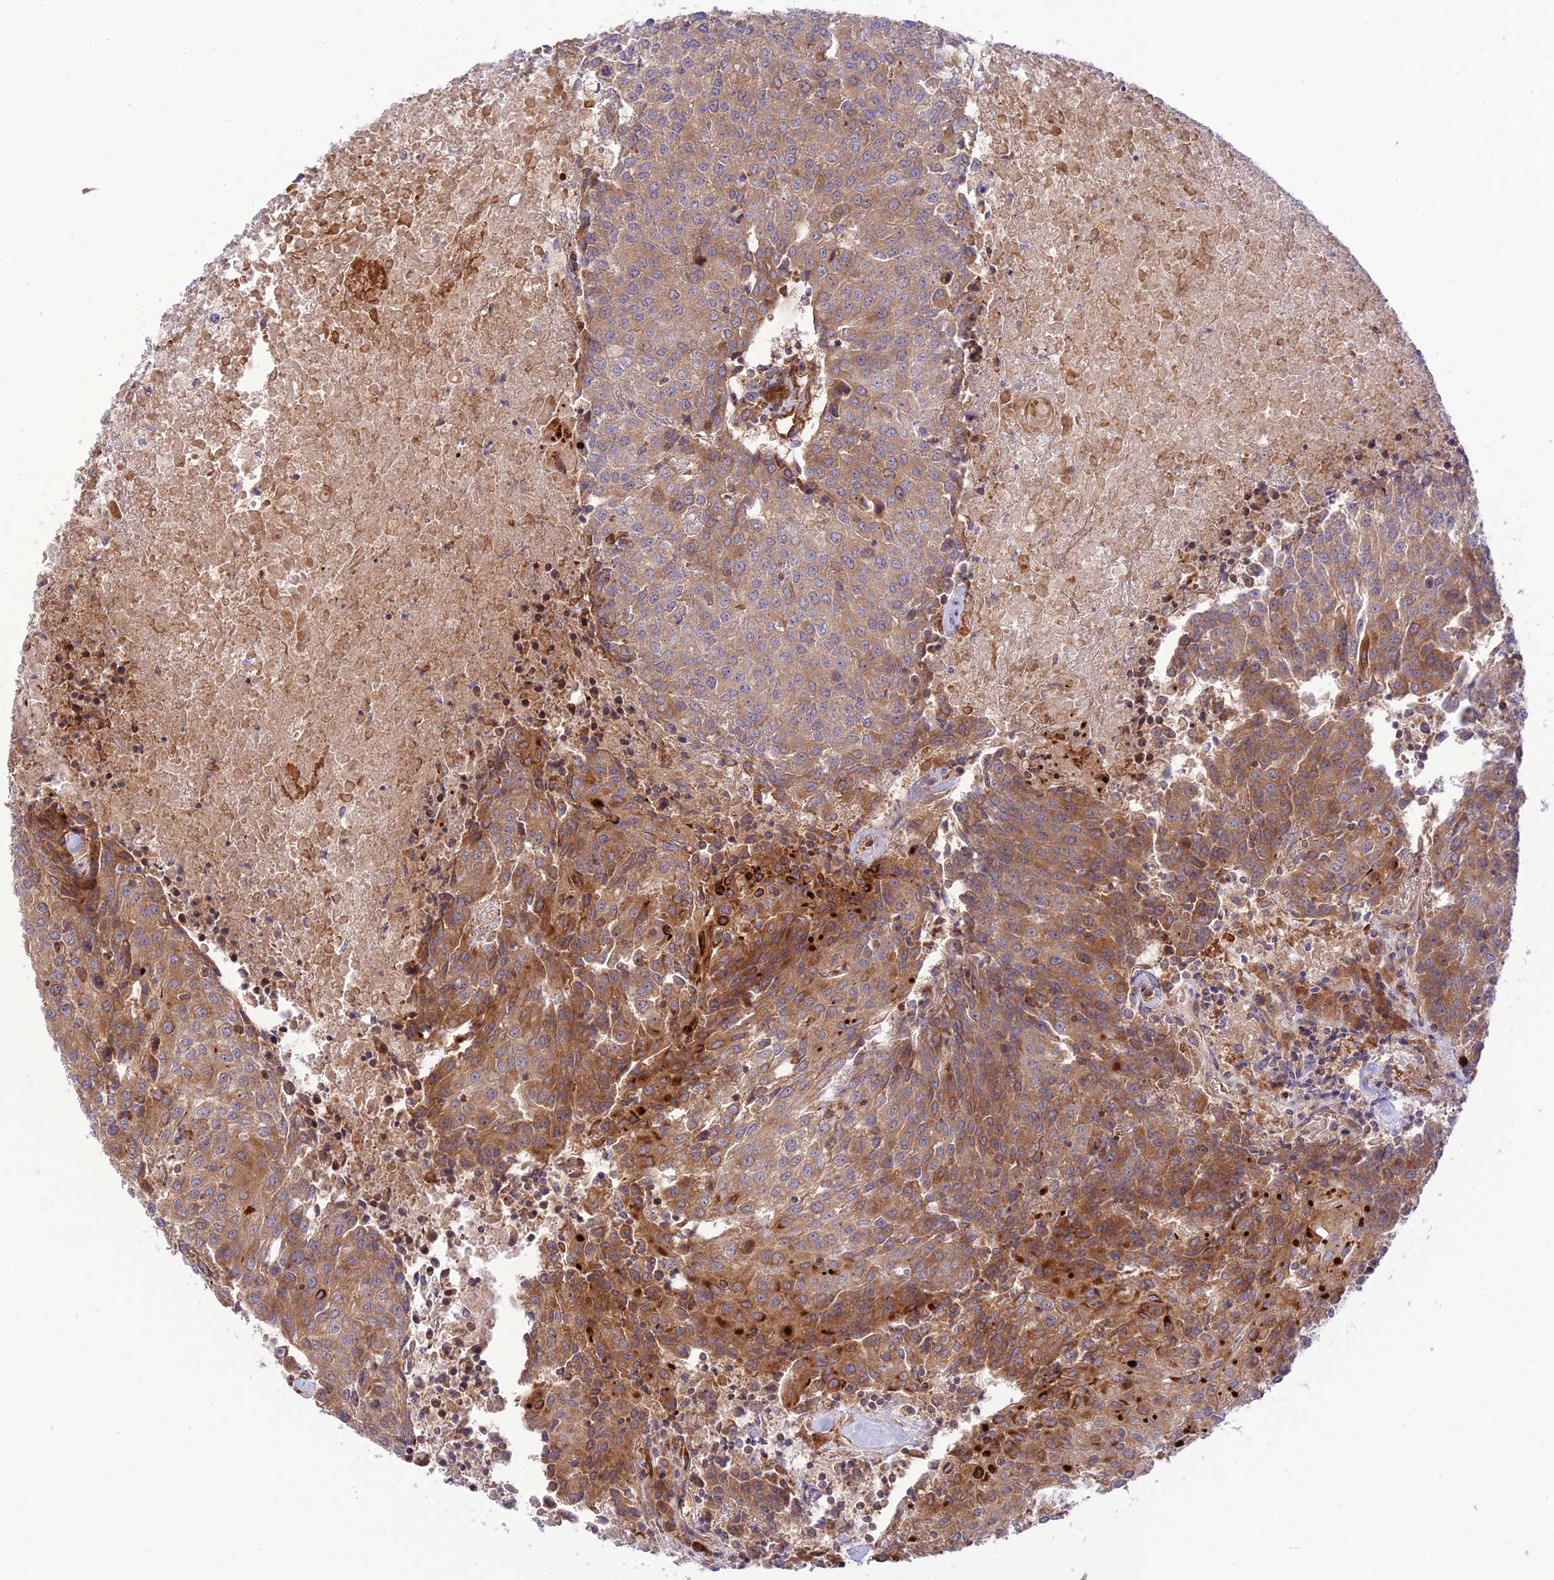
{"staining": {"intensity": "moderate", "quantity": ">75%", "location": "cytoplasmic/membranous"}, "tissue": "urothelial cancer", "cell_type": "Tumor cells", "image_type": "cancer", "snomed": [{"axis": "morphology", "description": "Urothelial carcinoma, High grade"}, {"axis": "topography", "description": "Urinary bladder"}], "caption": "IHC staining of urothelial cancer, which reveals medium levels of moderate cytoplasmic/membranous expression in about >75% of tumor cells indicating moderate cytoplasmic/membranous protein staining. The staining was performed using DAB (brown) for protein detection and nuclei were counterstained in hematoxylin (blue).", "gene": "PIMREG", "patient": {"sex": "female", "age": 85}}